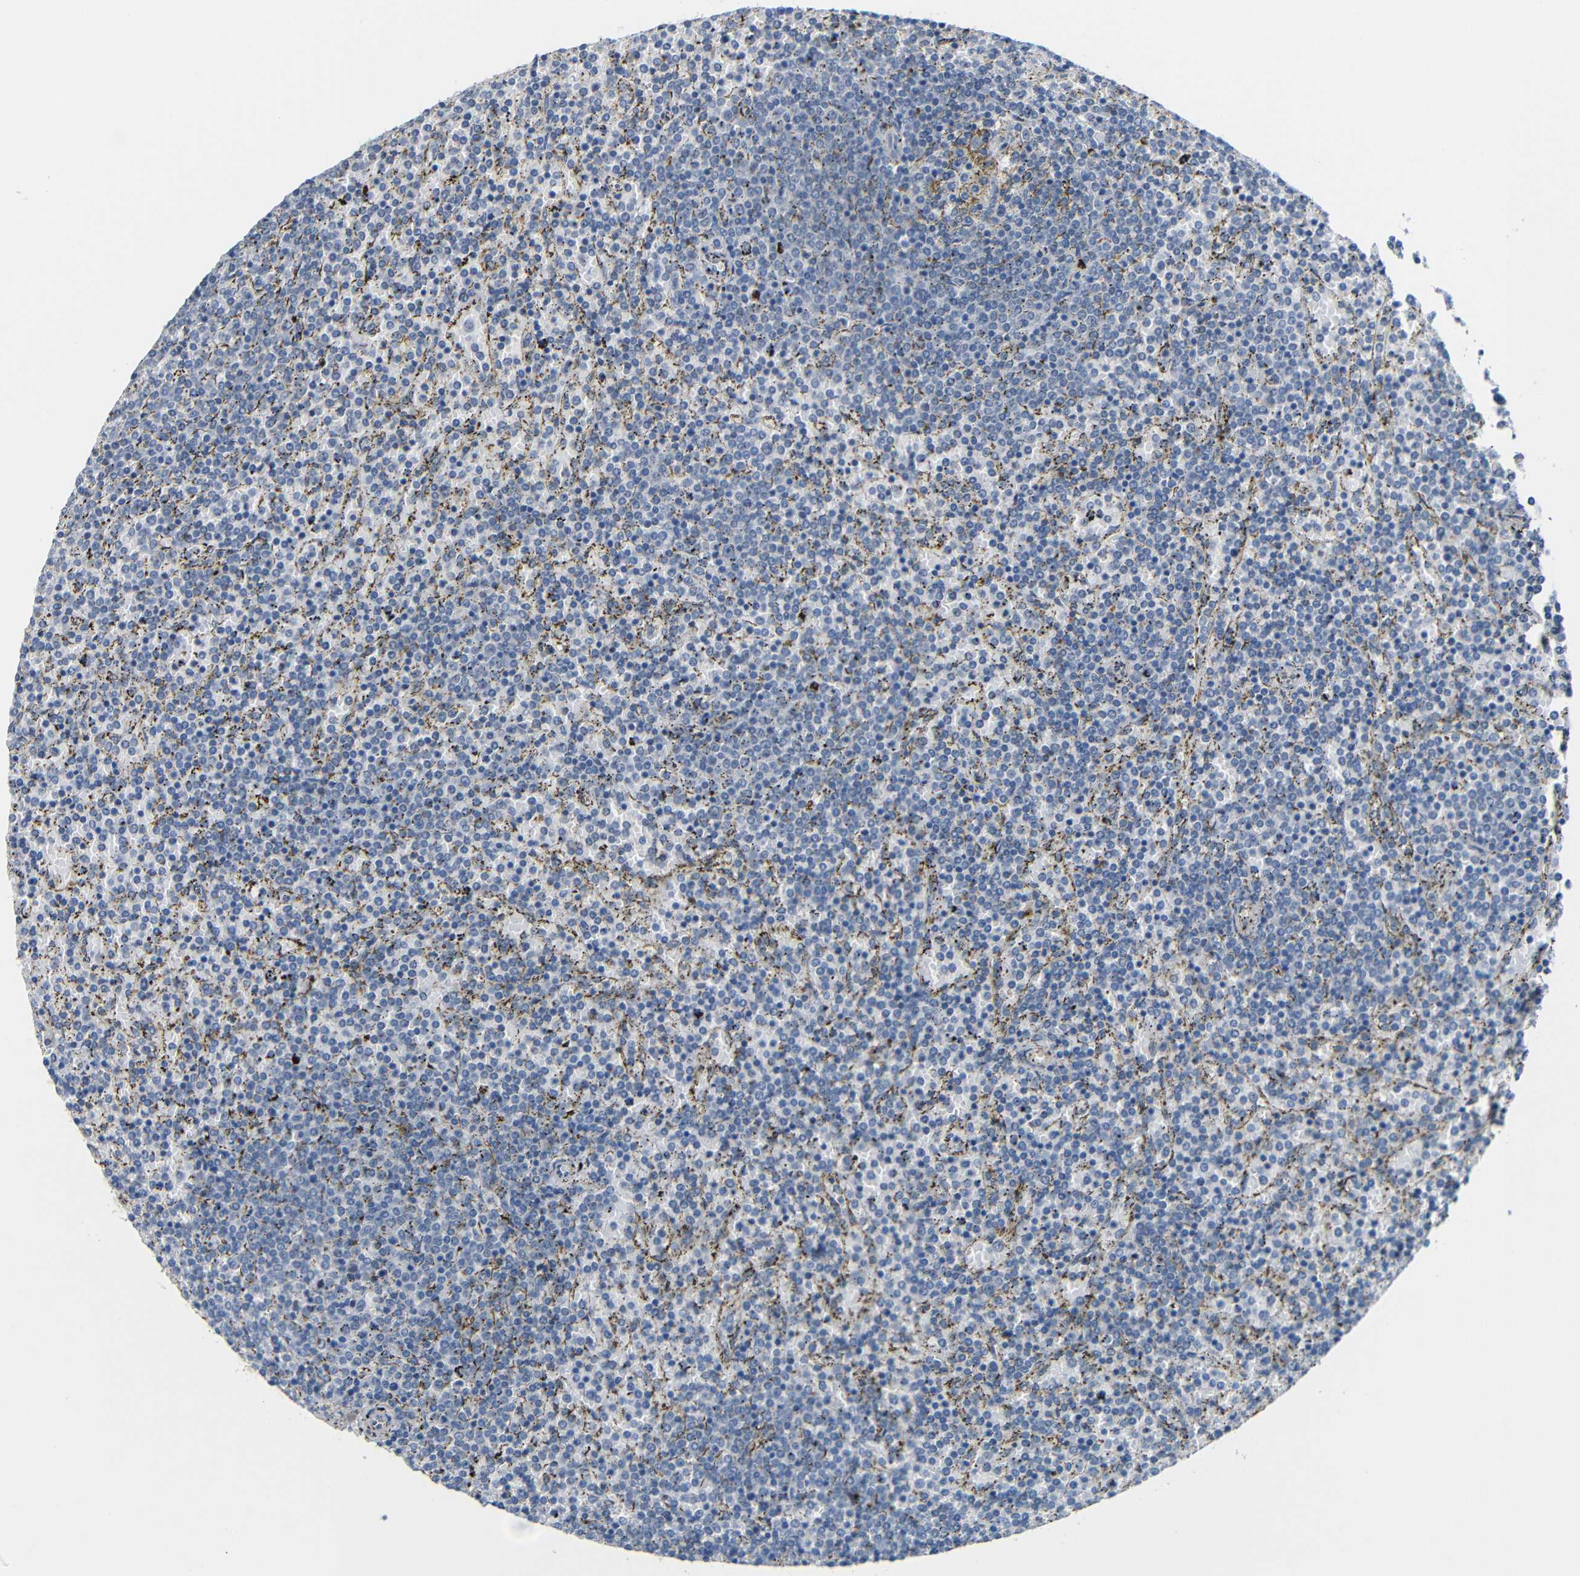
{"staining": {"intensity": "negative", "quantity": "none", "location": "none"}, "tissue": "lymphoma", "cell_type": "Tumor cells", "image_type": "cancer", "snomed": [{"axis": "morphology", "description": "Malignant lymphoma, non-Hodgkin's type, Low grade"}, {"axis": "topography", "description": "Spleen"}], "caption": "There is no significant expression in tumor cells of lymphoma.", "gene": "GPR158", "patient": {"sex": "female", "age": 77}}